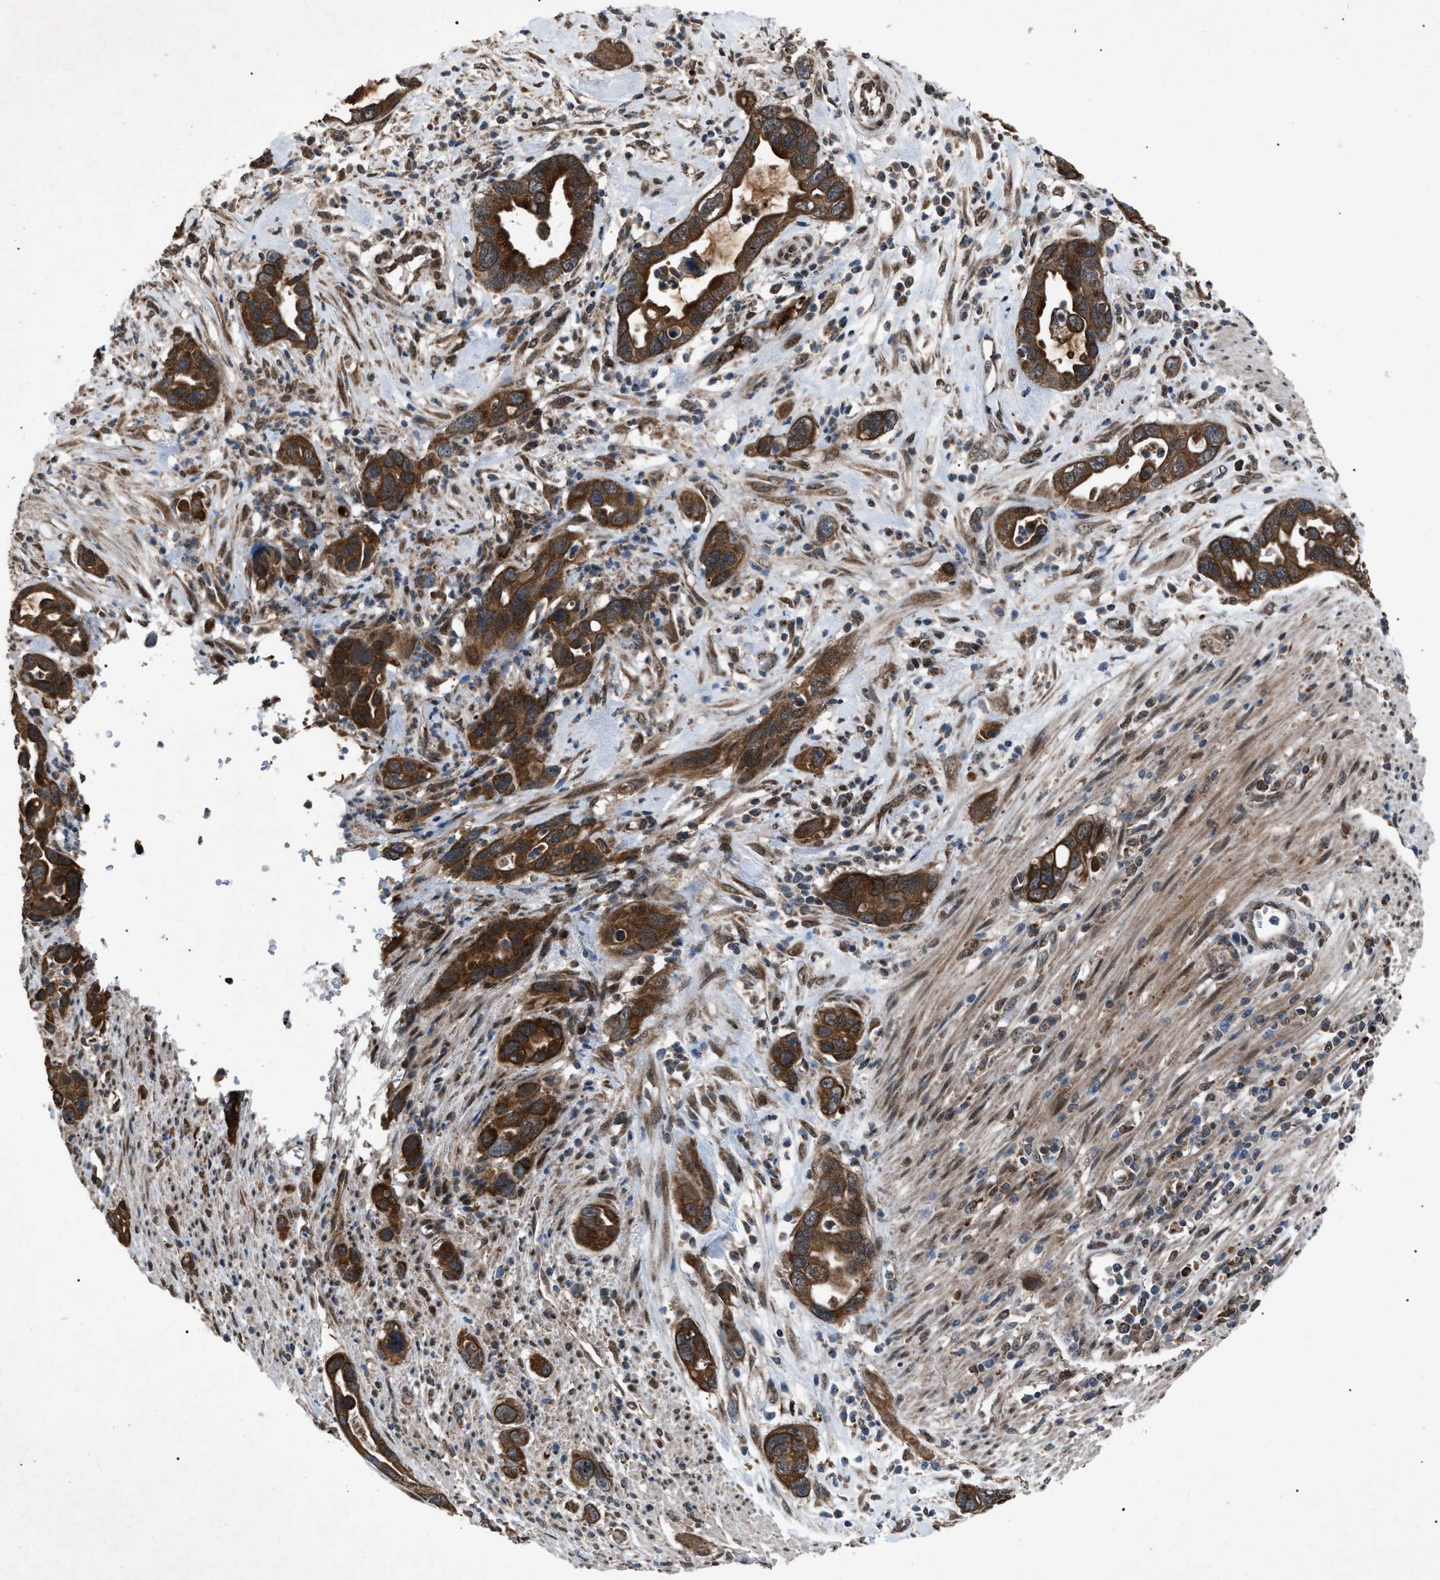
{"staining": {"intensity": "strong", "quantity": ">75%", "location": "cytoplasmic/membranous"}, "tissue": "pancreatic cancer", "cell_type": "Tumor cells", "image_type": "cancer", "snomed": [{"axis": "morphology", "description": "Adenocarcinoma, NOS"}, {"axis": "topography", "description": "Pancreas"}], "caption": "Immunohistochemical staining of pancreatic cancer displays strong cytoplasmic/membranous protein expression in approximately >75% of tumor cells.", "gene": "ZFAND2A", "patient": {"sex": "female", "age": 70}}